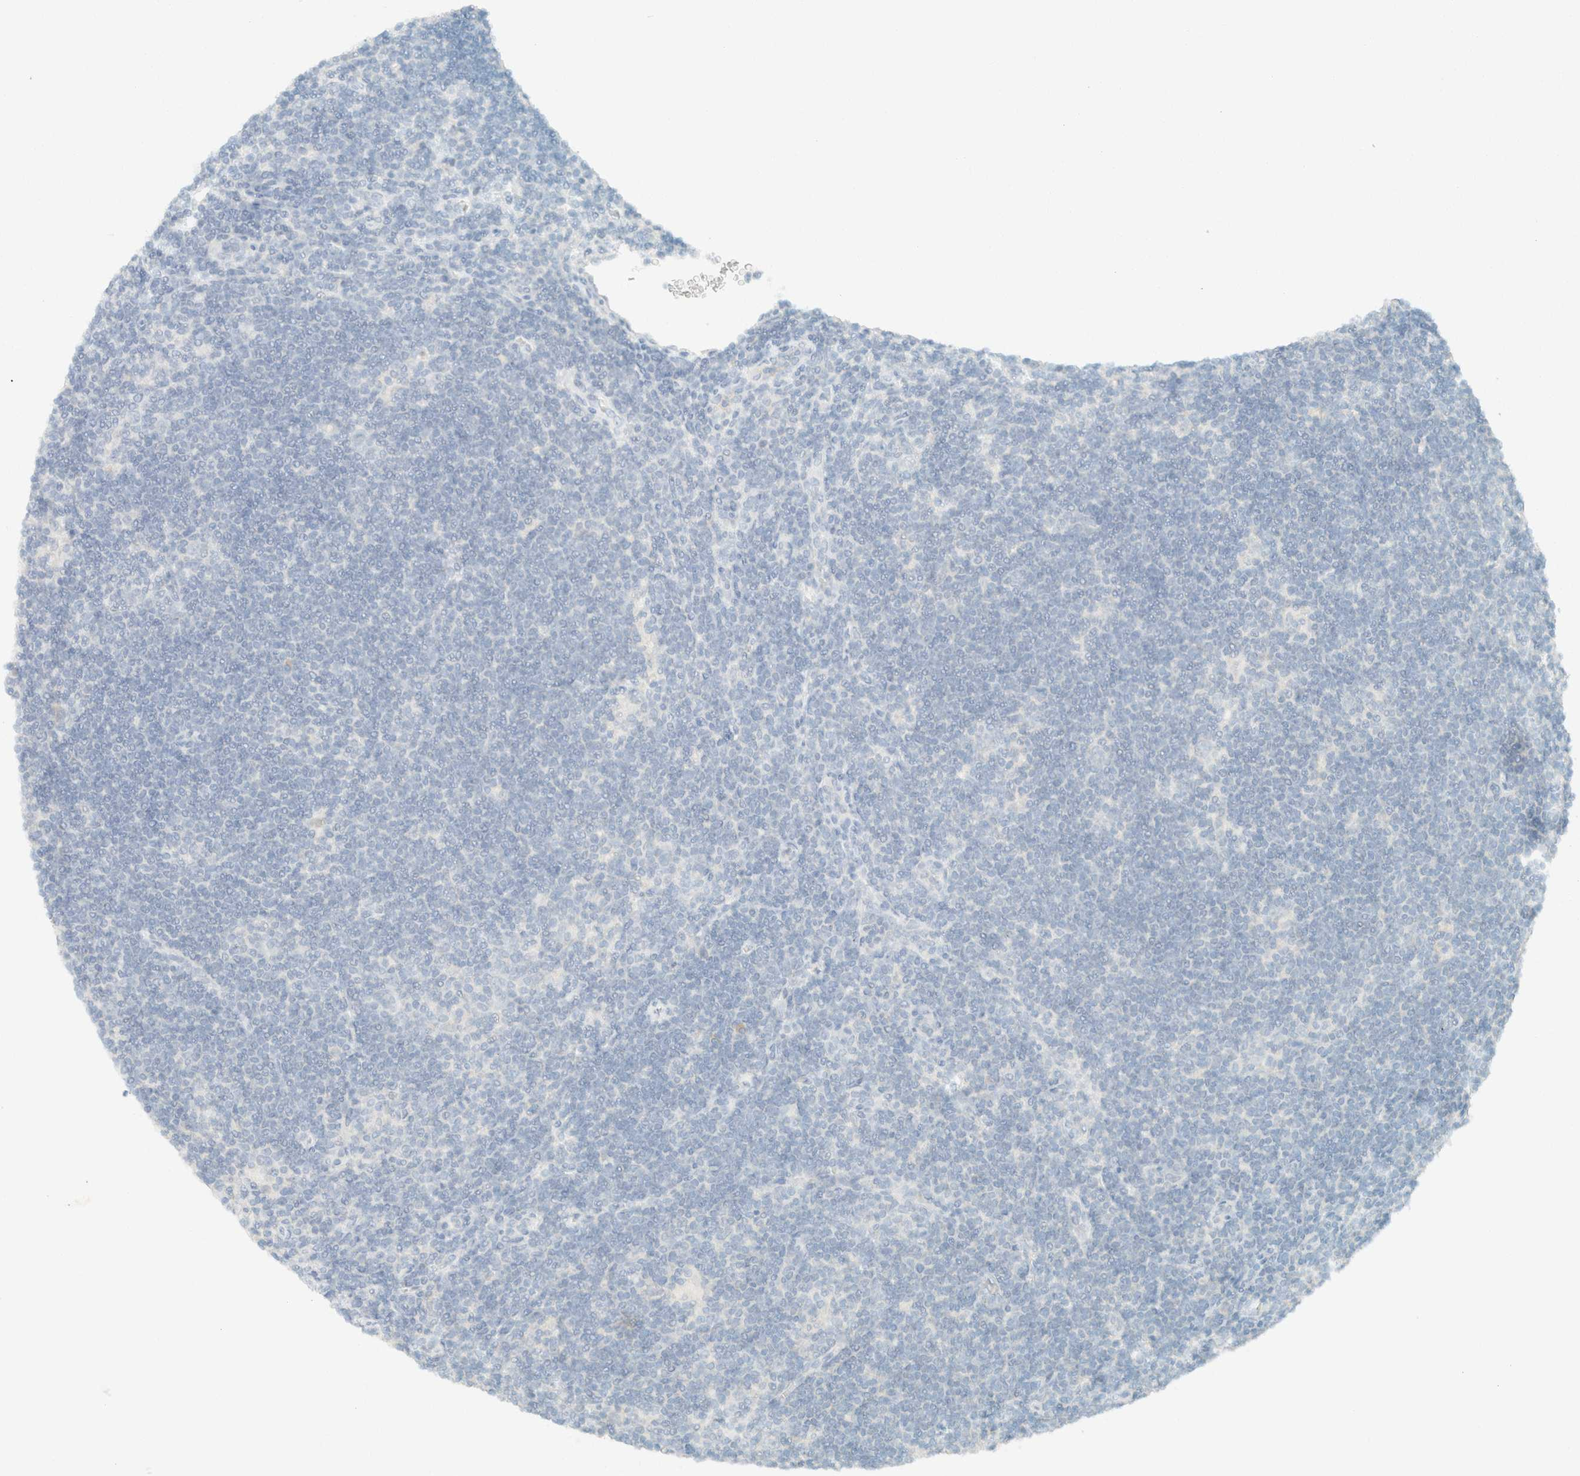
{"staining": {"intensity": "negative", "quantity": "none", "location": "none"}, "tissue": "lymphoma", "cell_type": "Tumor cells", "image_type": "cancer", "snomed": [{"axis": "morphology", "description": "Hodgkin's disease, NOS"}, {"axis": "topography", "description": "Lymph node"}], "caption": "Tumor cells show no significant protein staining in lymphoma.", "gene": "GPA33", "patient": {"sex": "female", "age": 57}}